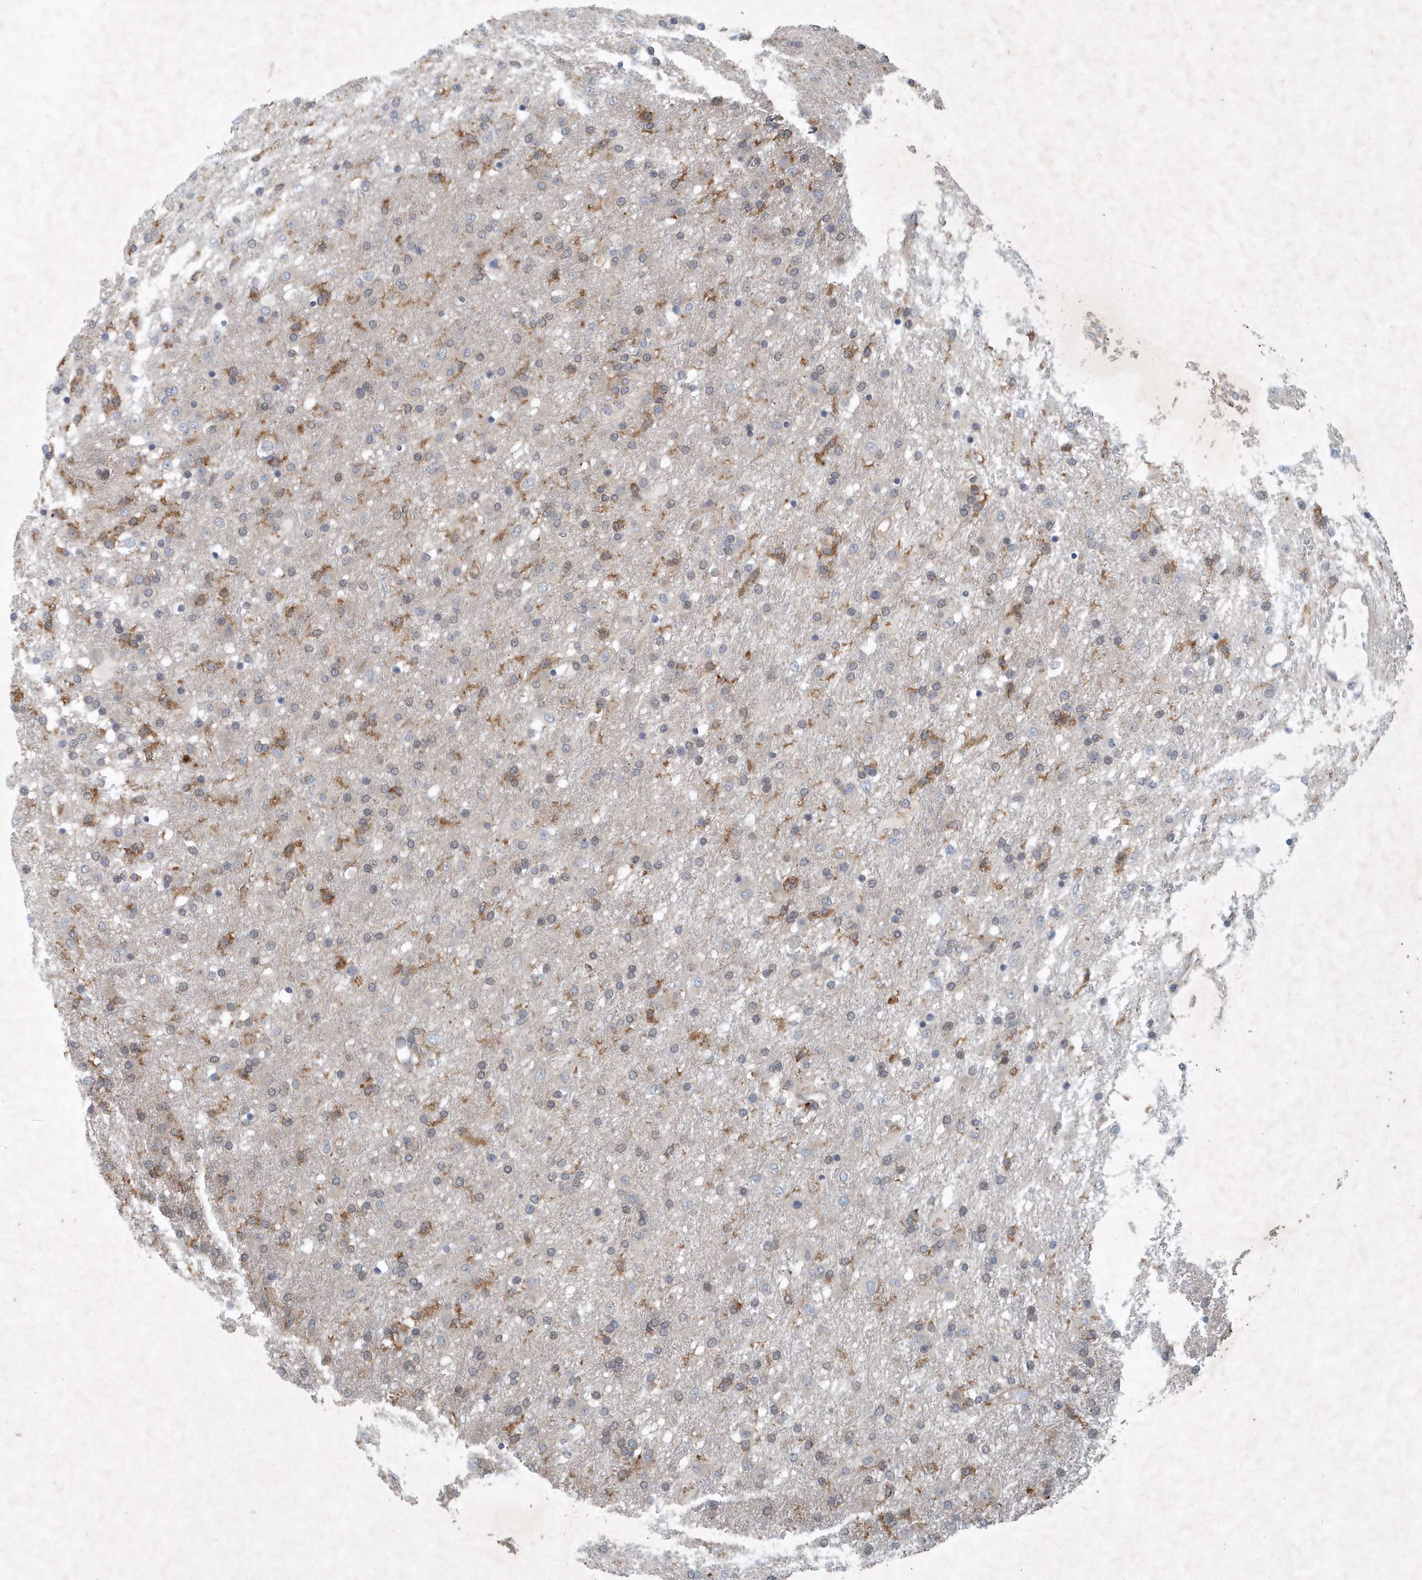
{"staining": {"intensity": "negative", "quantity": "none", "location": "none"}, "tissue": "glioma", "cell_type": "Tumor cells", "image_type": "cancer", "snomed": [{"axis": "morphology", "description": "Glioma, malignant, Low grade"}, {"axis": "topography", "description": "Brain"}], "caption": "Low-grade glioma (malignant) was stained to show a protein in brown. There is no significant expression in tumor cells.", "gene": "P2RY10", "patient": {"sex": "male", "age": 65}}